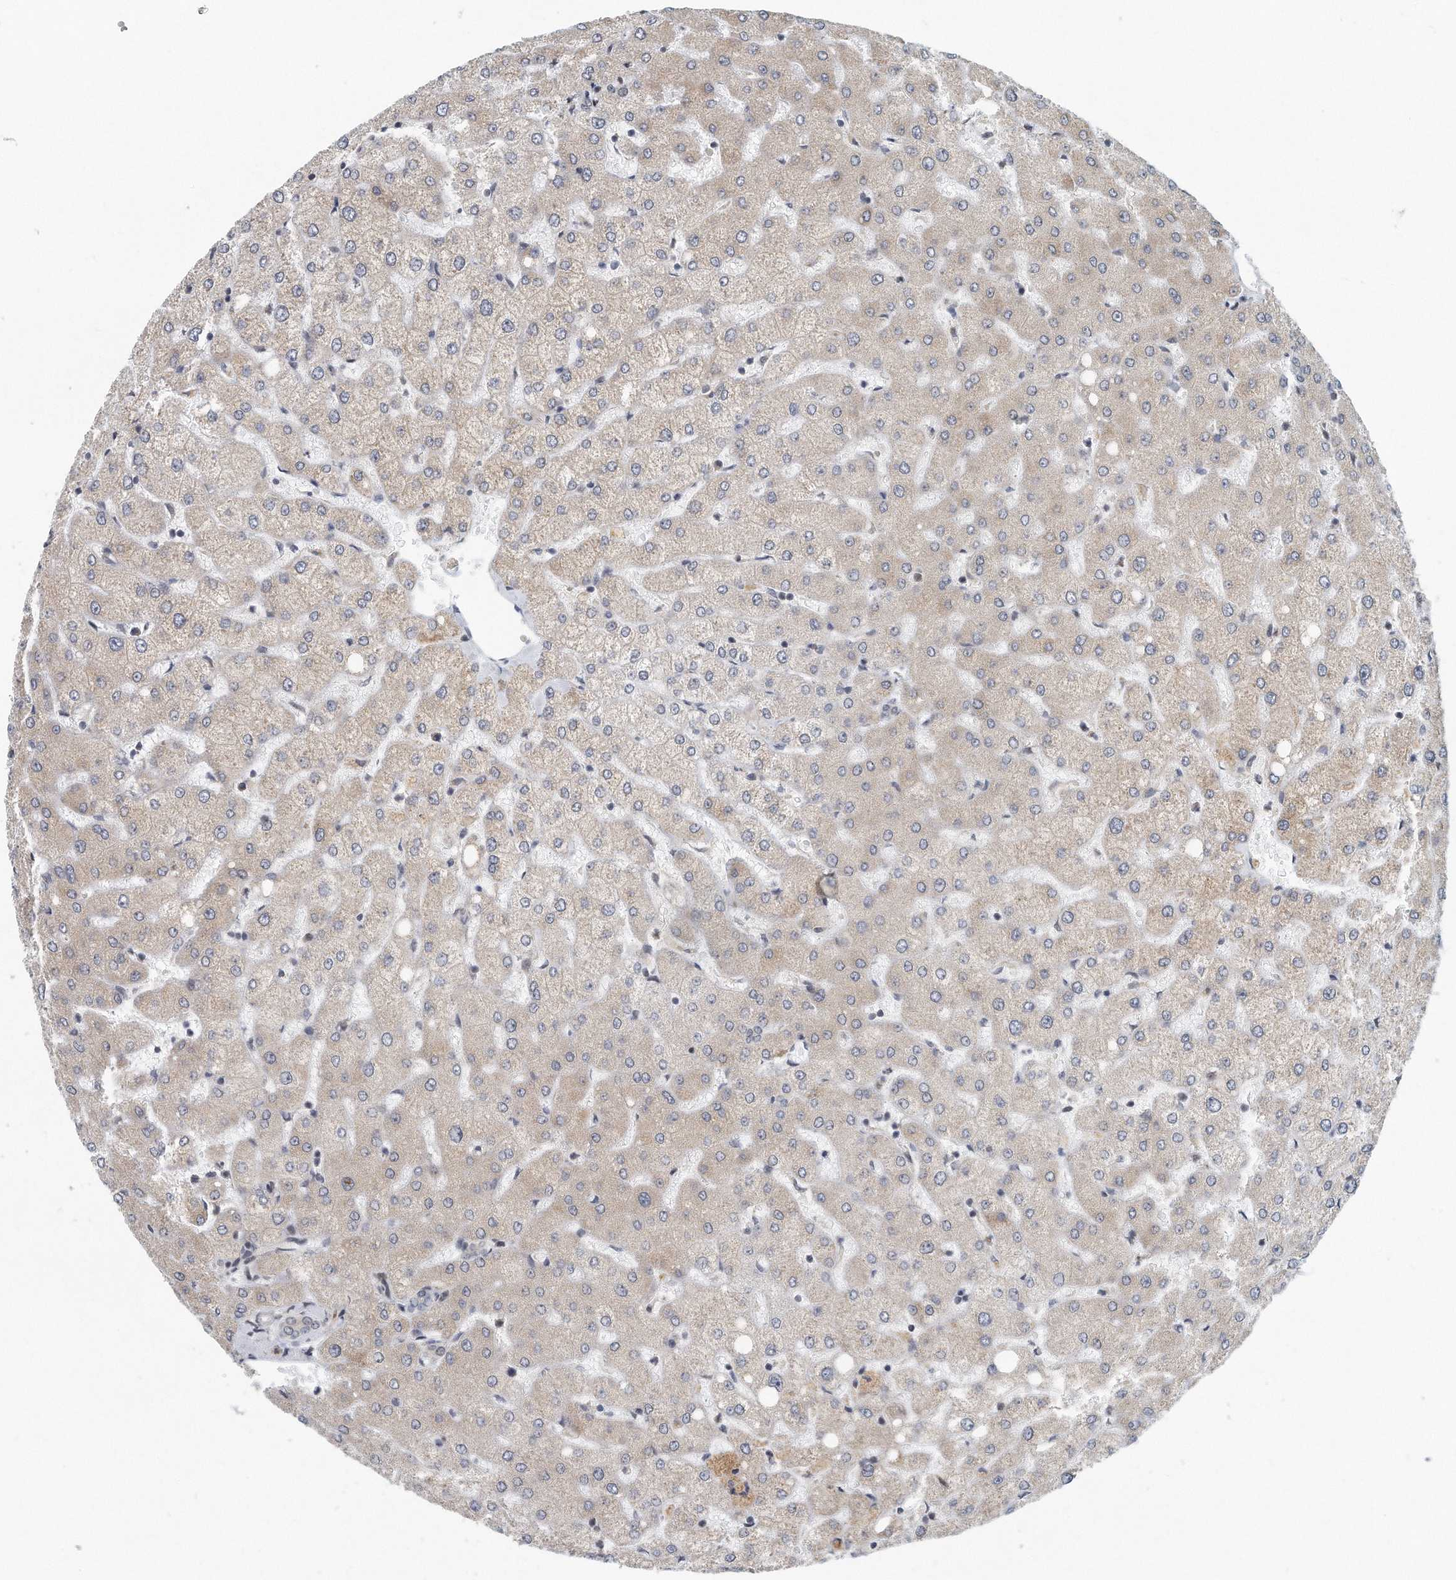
{"staining": {"intensity": "negative", "quantity": "none", "location": "none"}, "tissue": "liver", "cell_type": "Cholangiocytes", "image_type": "normal", "snomed": [{"axis": "morphology", "description": "Normal tissue, NOS"}, {"axis": "topography", "description": "Liver"}], "caption": "Normal liver was stained to show a protein in brown. There is no significant staining in cholangiocytes.", "gene": "VLDLR", "patient": {"sex": "female", "age": 54}}